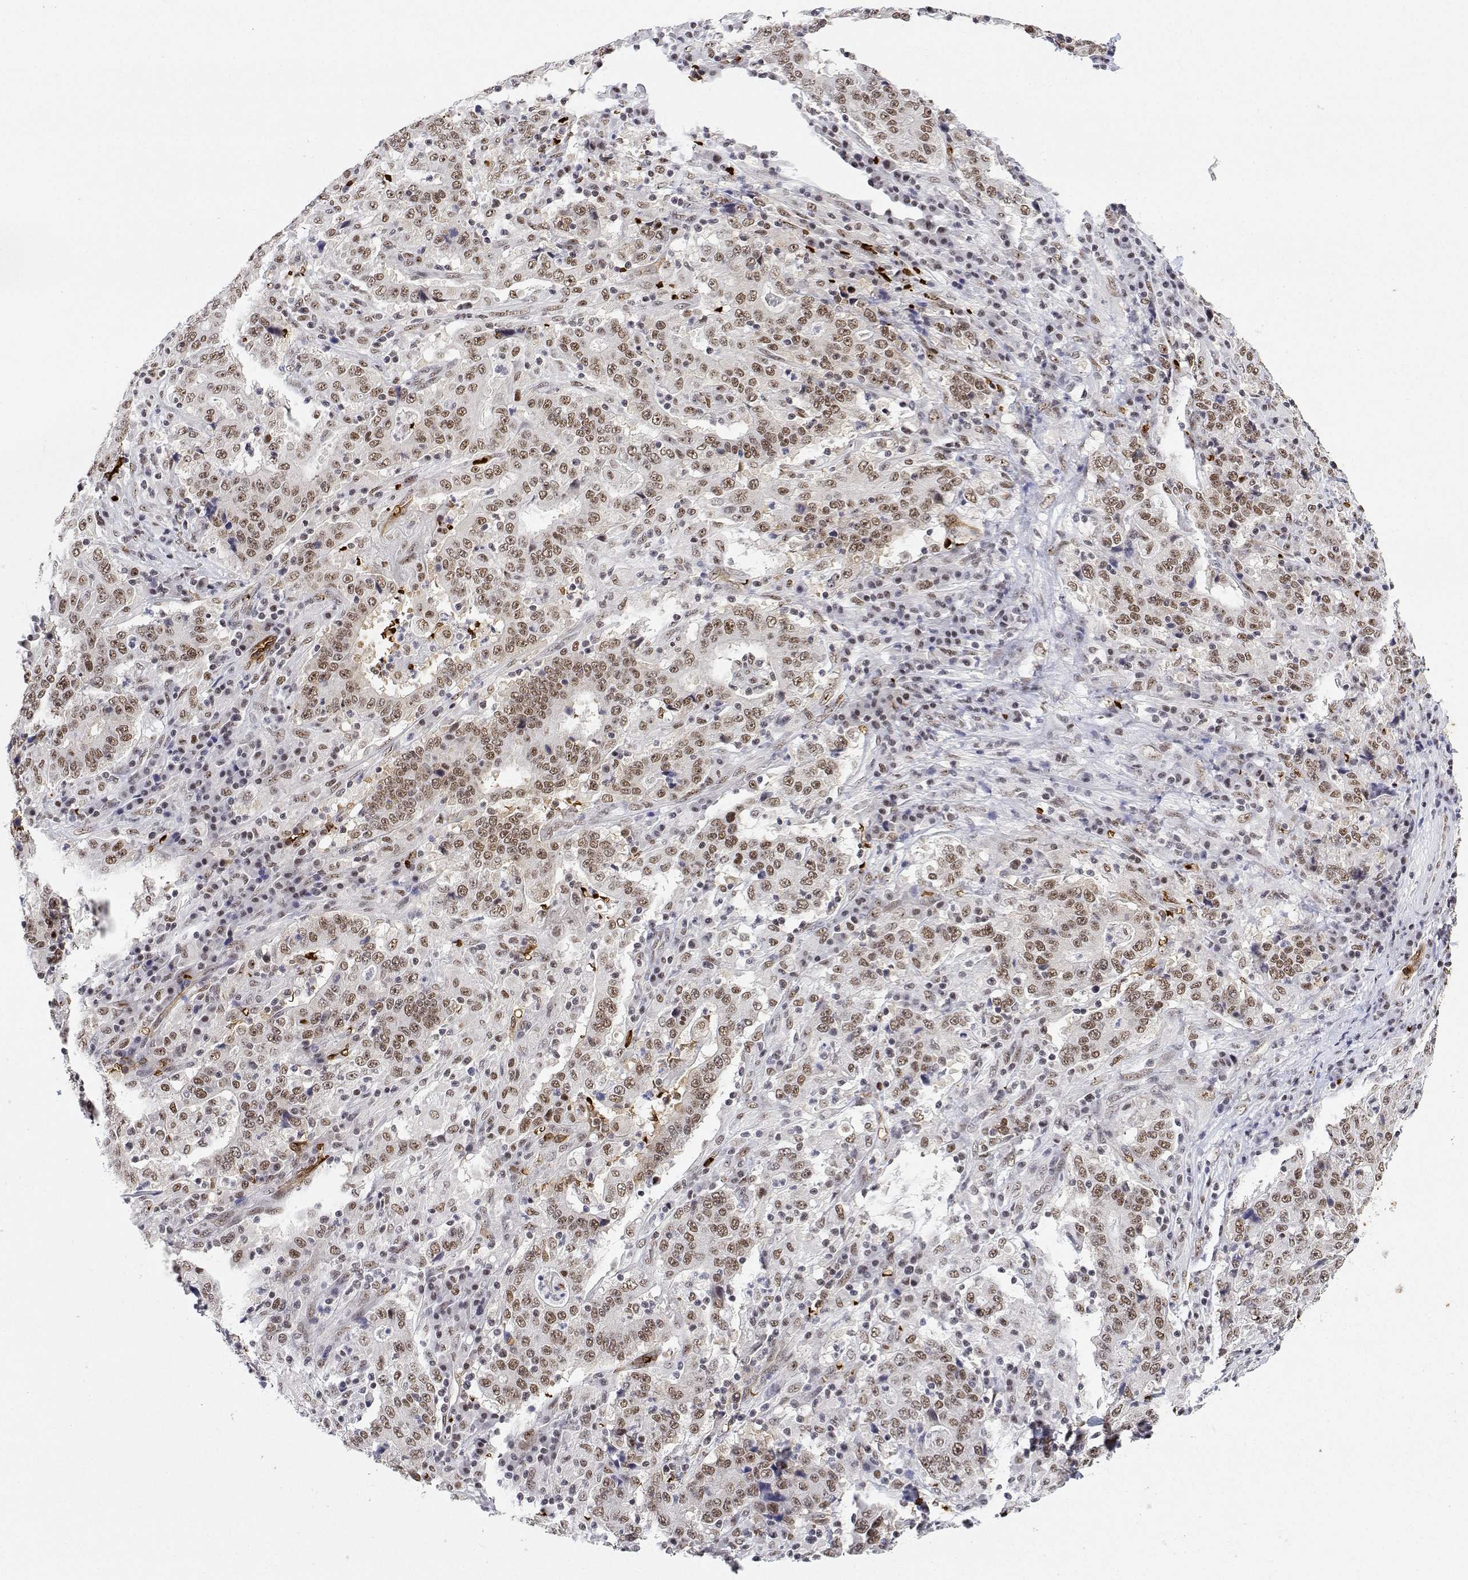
{"staining": {"intensity": "moderate", "quantity": ">75%", "location": "nuclear"}, "tissue": "stomach cancer", "cell_type": "Tumor cells", "image_type": "cancer", "snomed": [{"axis": "morphology", "description": "Normal tissue, NOS"}, {"axis": "morphology", "description": "Adenocarcinoma, NOS"}, {"axis": "topography", "description": "Stomach, upper"}, {"axis": "topography", "description": "Stomach"}], "caption": "DAB immunohistochemical staining of stomach cancer displays moderate nuclear protein expression in approximately >75% of tumor cells.", "gene": "ADAR", "patient": {"sex": "male", "age": 59}}